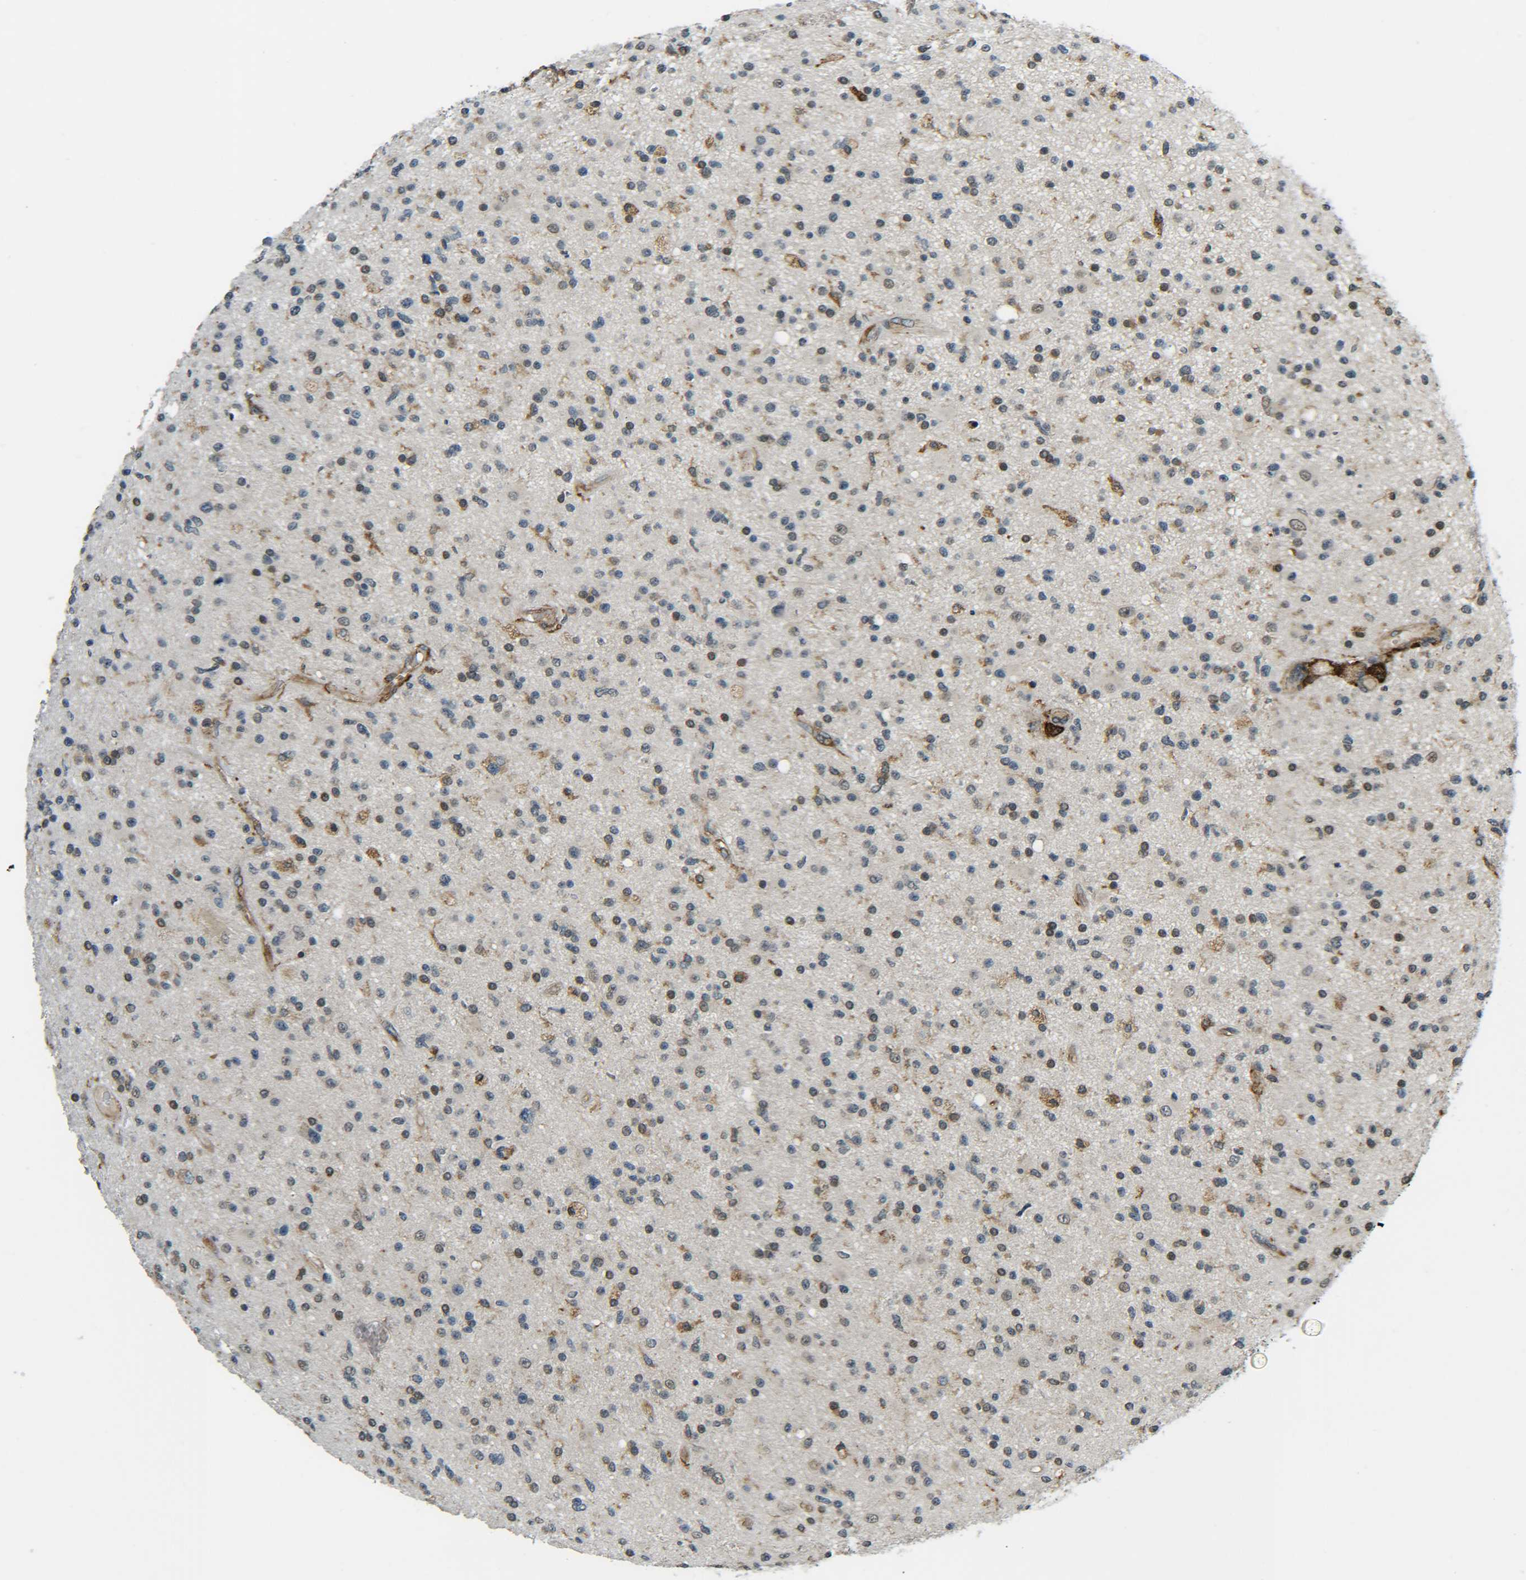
{"staining": {"intensity": "weak", "quantity": "25%-75%", "location": "nuclear"}, "tissue": "glioma", "cell_type": "Tumor cells", "image_type": "cancer", "snomed": [{"axis": "morphology", "description": "Glioma, malignant, High grade"}, {"axis": "topography", "description": "Brain"}], "caption": "This micrograph displays IHC staining of human high-grade glioma (malignant), with low weak nuclear expression in approximately 25%-75% of tumor cells.", "gene": "DAB2", "patient": {"sex": "male", "age": 33}}